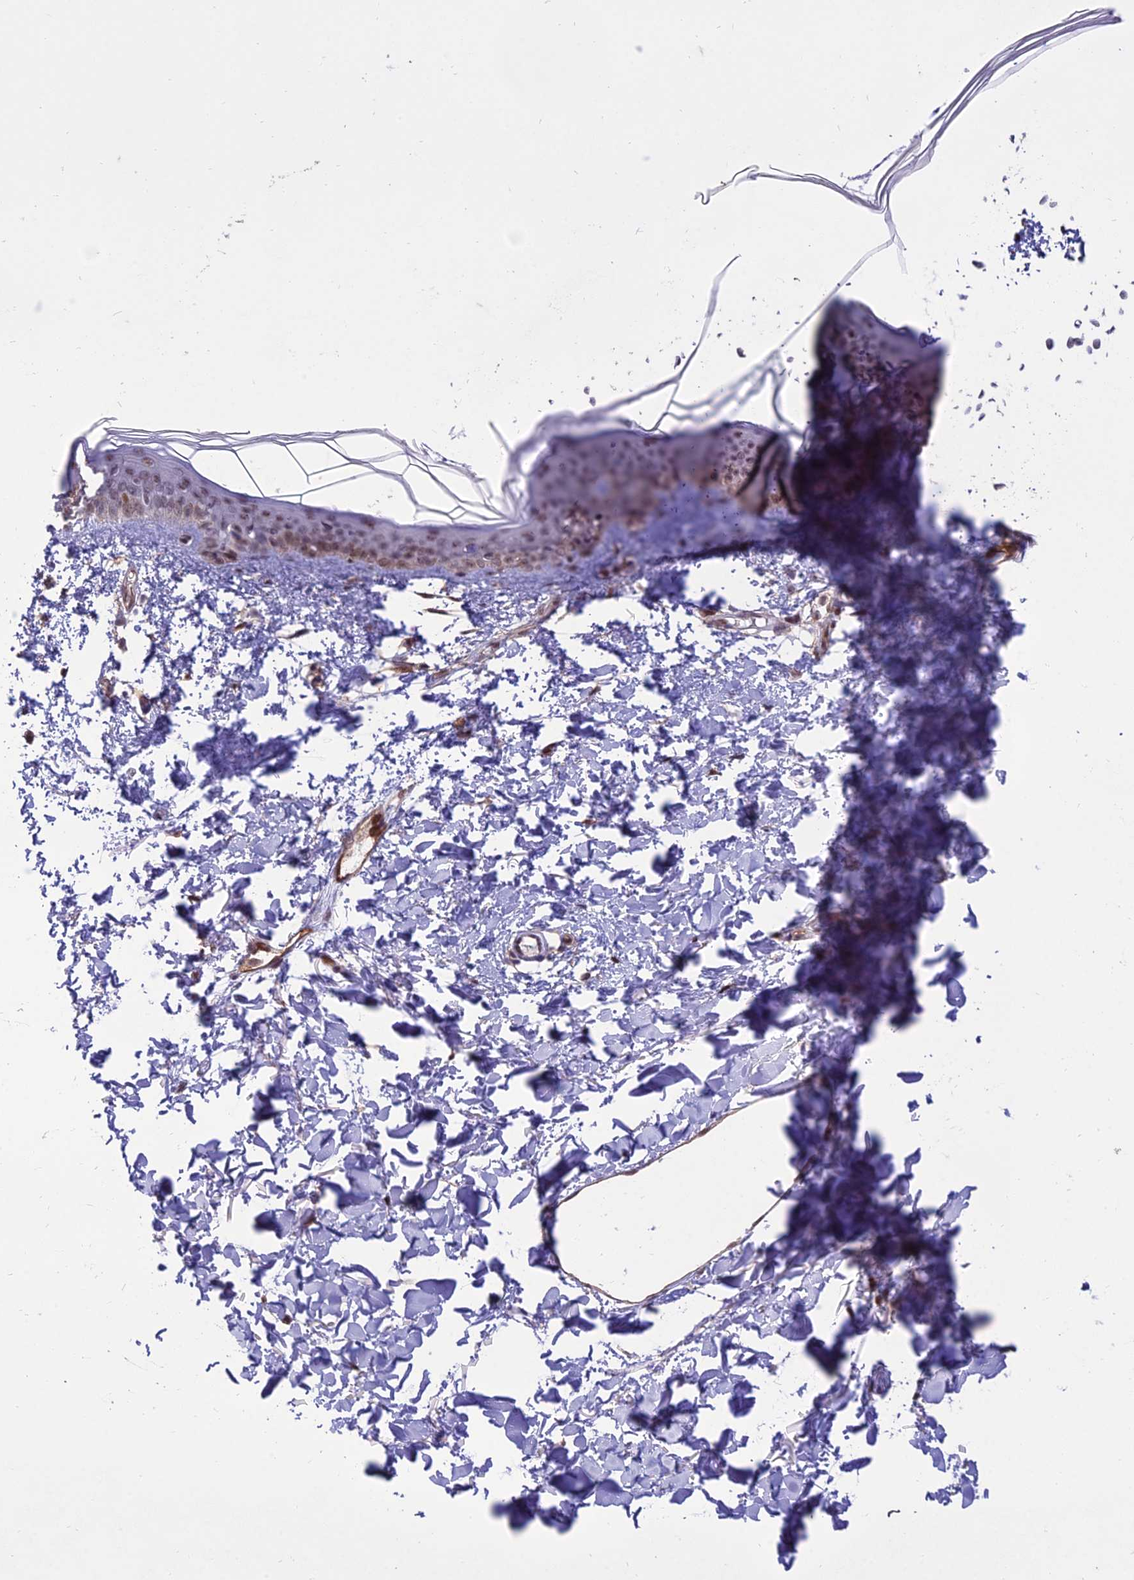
{"staining": {"intensity": "weak", "quantity": ">75%", "location": "cytoplasmic/membranous"}, "tissue": "skin", "cell_type": "Fibroblasts", "image_type": "normal", "snomed": [{"axis": "morphology", "description": "Normal tissue, NOS"}, {"axis": "topography", "description": "Skin"}], "caption": "Protein expression analysis of unremarkable human skin reveals weak cytoplasmic/membranous expression in approximately >75% of fibroblasts.", "gene": "RANBP3", "patient": {"sex": "female", "age": 58}}